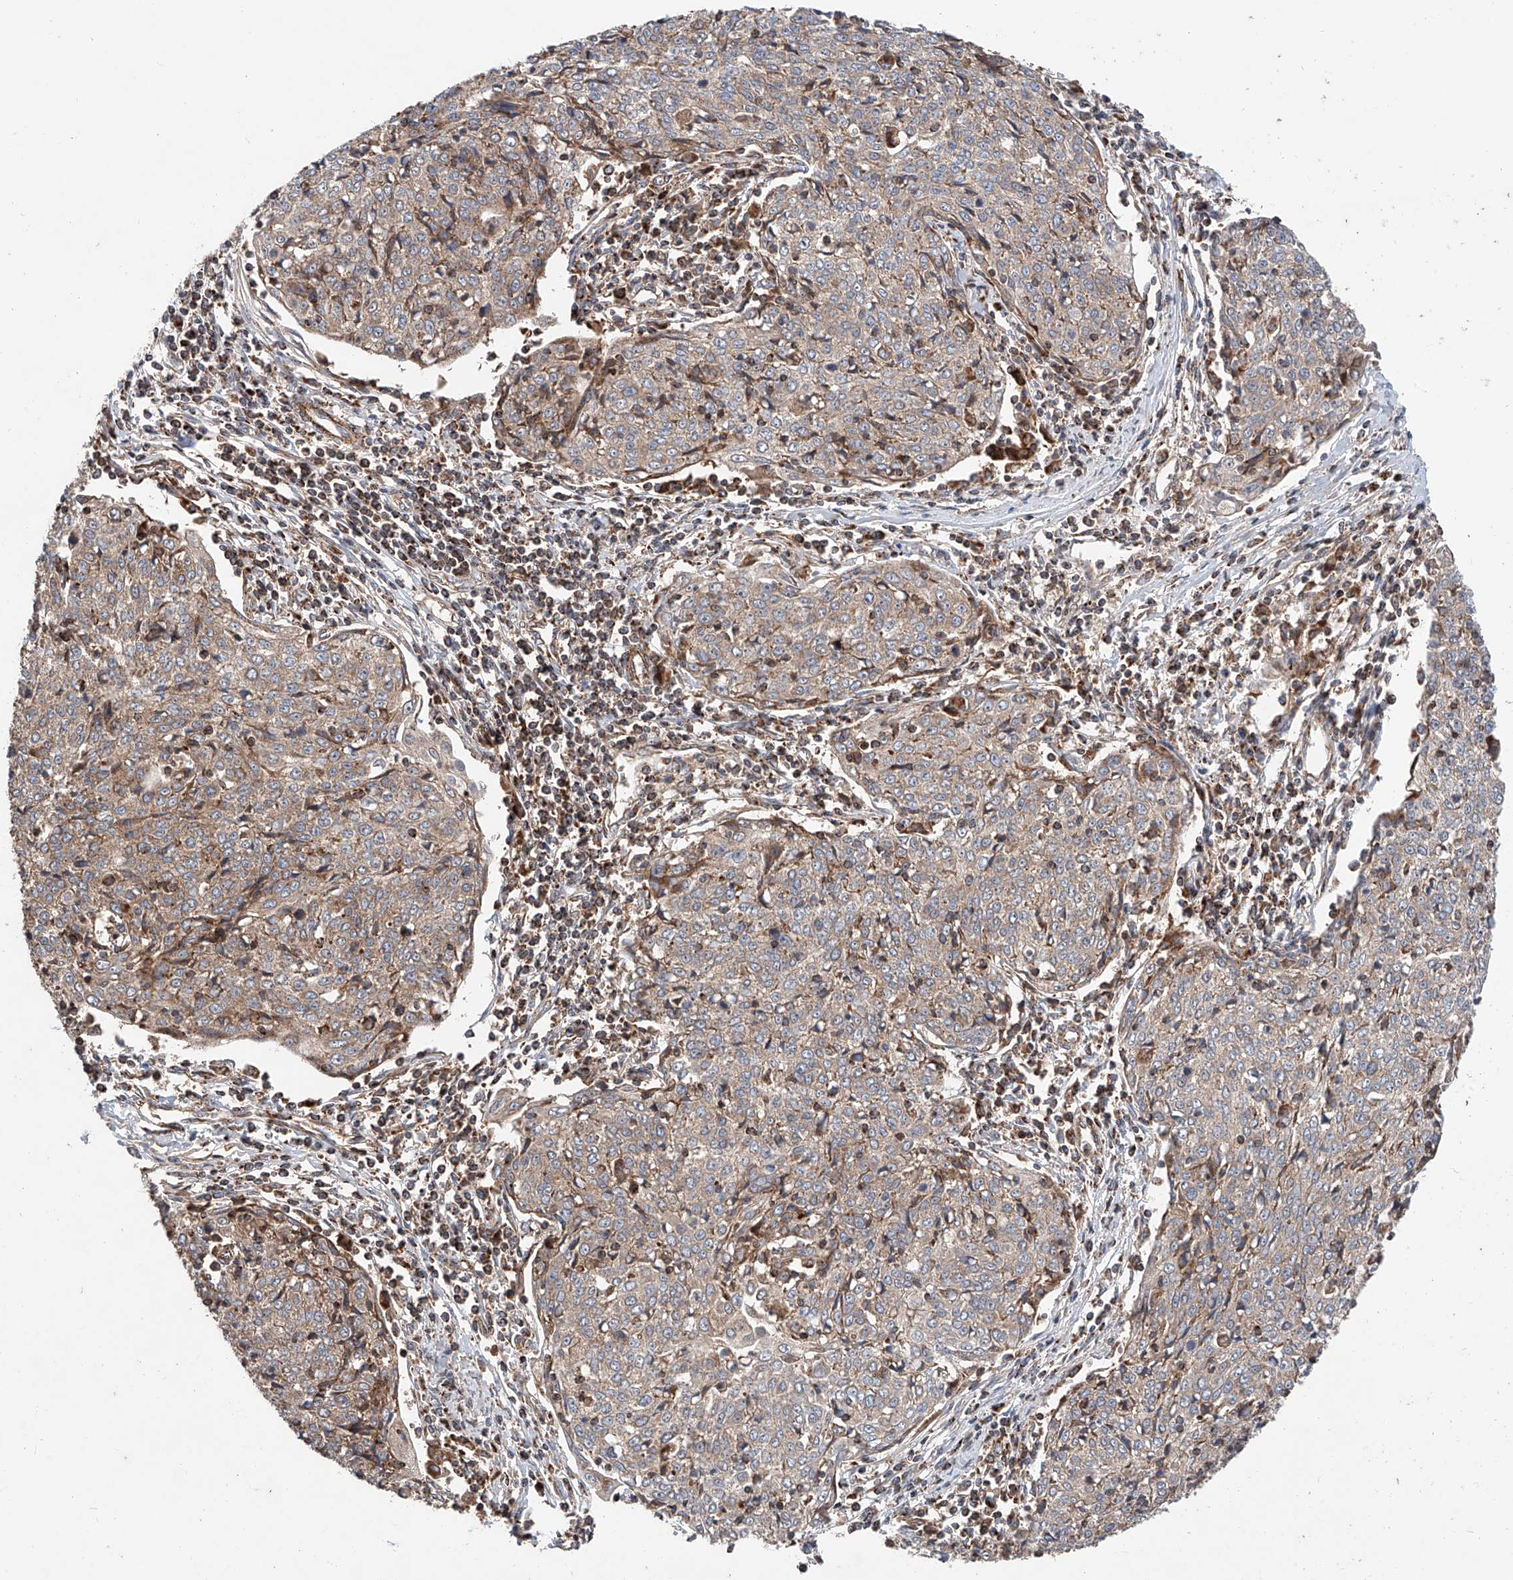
{"staining": {"intensity": "weak", "quantity": ">75%", "location": "cytoplasmic/membranous"}, "tissue": "cervical cancer", "cell_type": "Tumor cells", "image_type": "cancer", "snomed": [{"axis": "morphology", "description": "Squamous cell carcinoma, NOS"}, {"axis": "topography", "description": "Cervix"}], "caption": "Immunohistochemical staining of cervical squamous cell carcinoma exhibits low levels of weak cytoplasmic/membranous protein staining in about >75% of tumor cells. The staining is performed using DAB (3,3'-diaminobenzidine) brown chromogen to label protein expression. The nuclei are counter-stained blue using hematoxylin.", "gene": "PISD", "patient": {"sex": "female", "age": 48}}